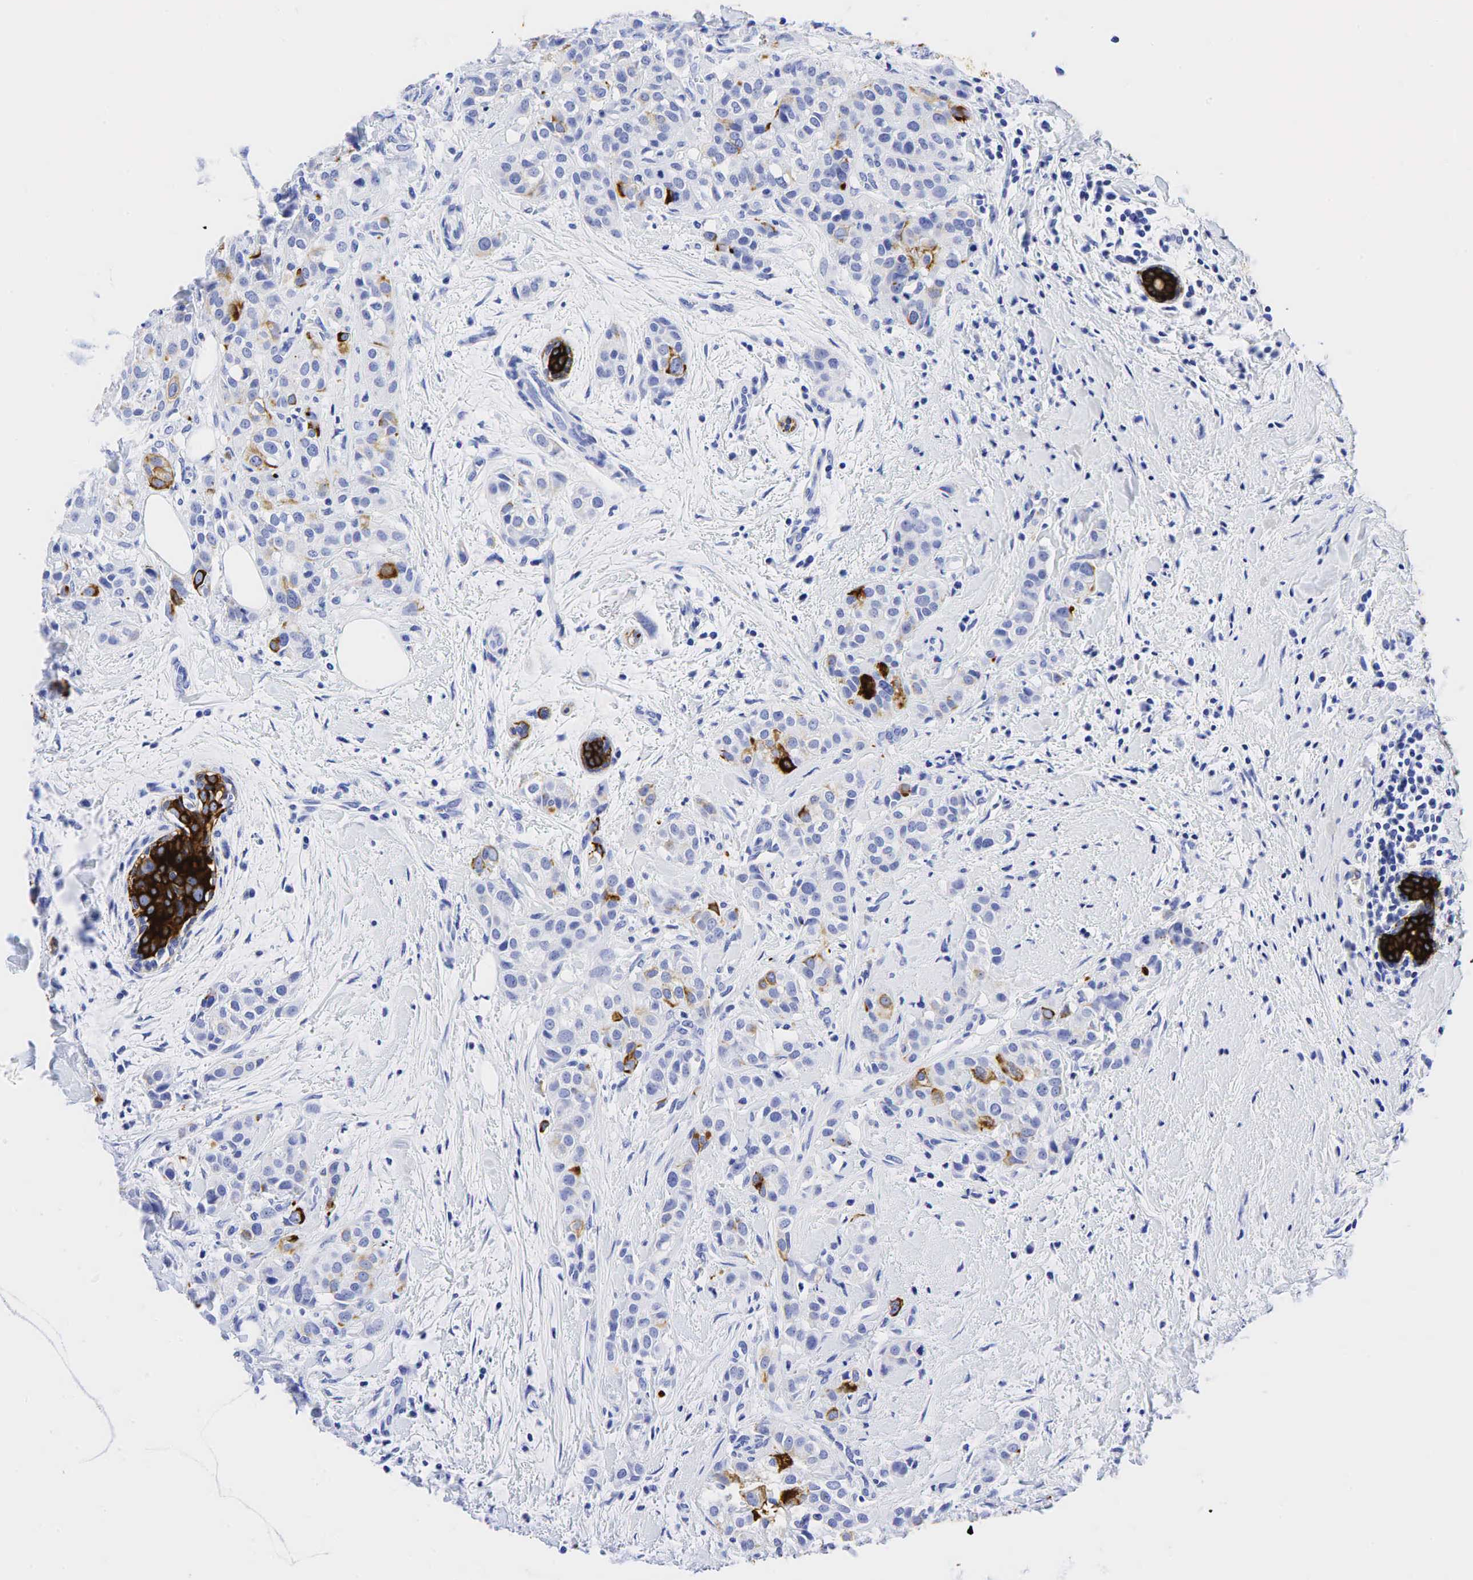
{"staining": {"intensity": "strong", "quantity": "25%-75%", "location": "cytoplasmic/membranous"}, "tissue": "breast cancer", "cell_type": "Tumor cells", "image_type": "cancer", "snomed": [{"axis": "morphology", "description": "Duct carcinoma"}, {"axis": "topography", "description": "Breast"}], "caption": "Human infiltrating ductal carcinoma (breast) stained with a protein marker displays strong staining in tumor cells.", "gene": "KRT7", "patient": {"sex": "female", "age": 55}}